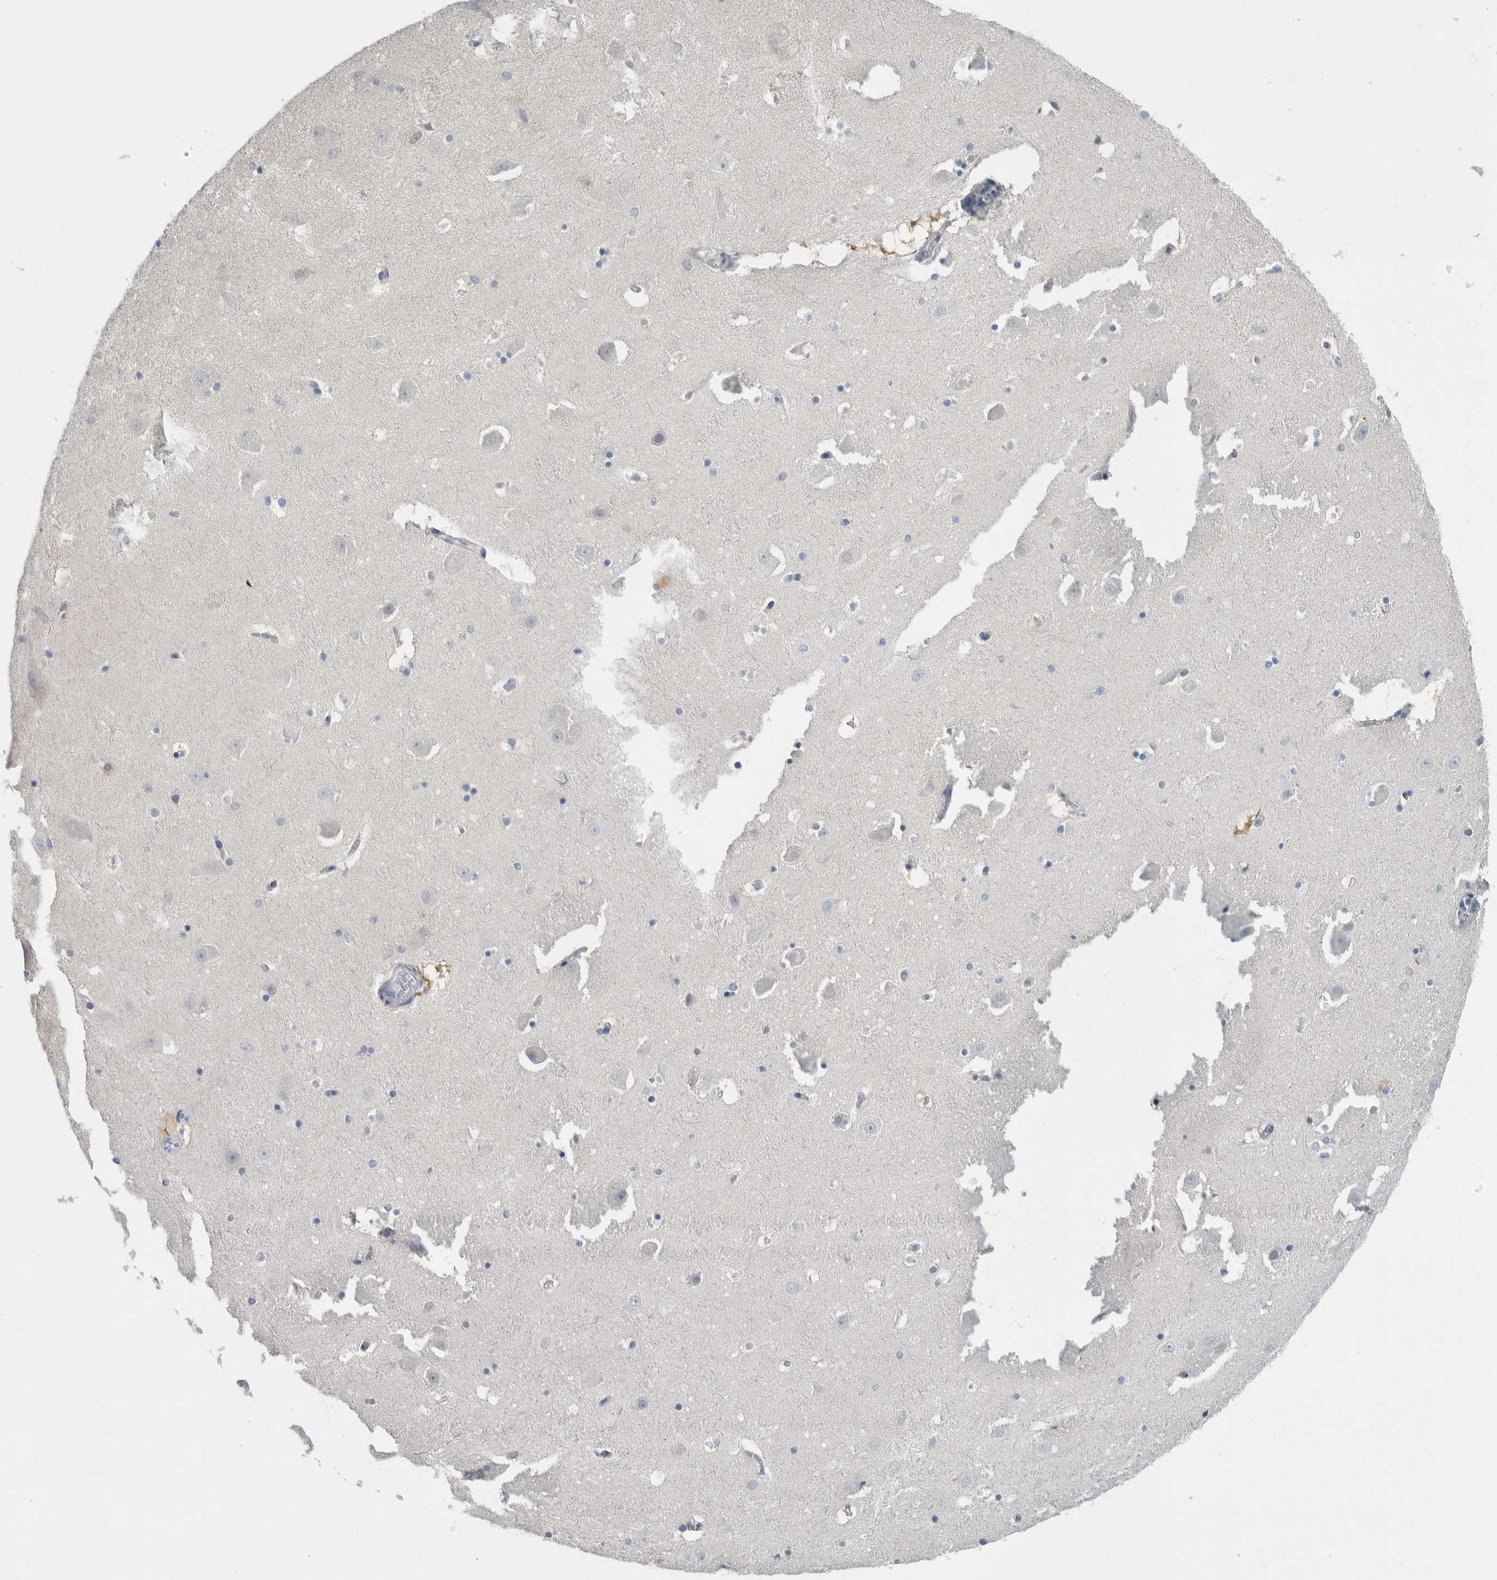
{"staining": {"intensity": "negative", "quantity": "none", "location": "none"}, "tissue": "hippocampus", "cell_type": "Glial cells", "image_type": "normal", "snomed": [{"axis": "morphology", "description": "Normal tissue, NOS"}, {"axis": "topography", "description": "Hippocampus"}], "caption": "This photomicrograph is of benign hippocampus stained with IHC to label a protein in brown with the nuclei are counter-stained blue. There is no positivity in glial cells. The staining was performed using DAB to visualize the protein expression in brown, while the nuclei were stained in blue with hematoxylin (Magnification: 20x).", "gene": "CAVIN4", "patient": {"sex": "male", "age": 45}}